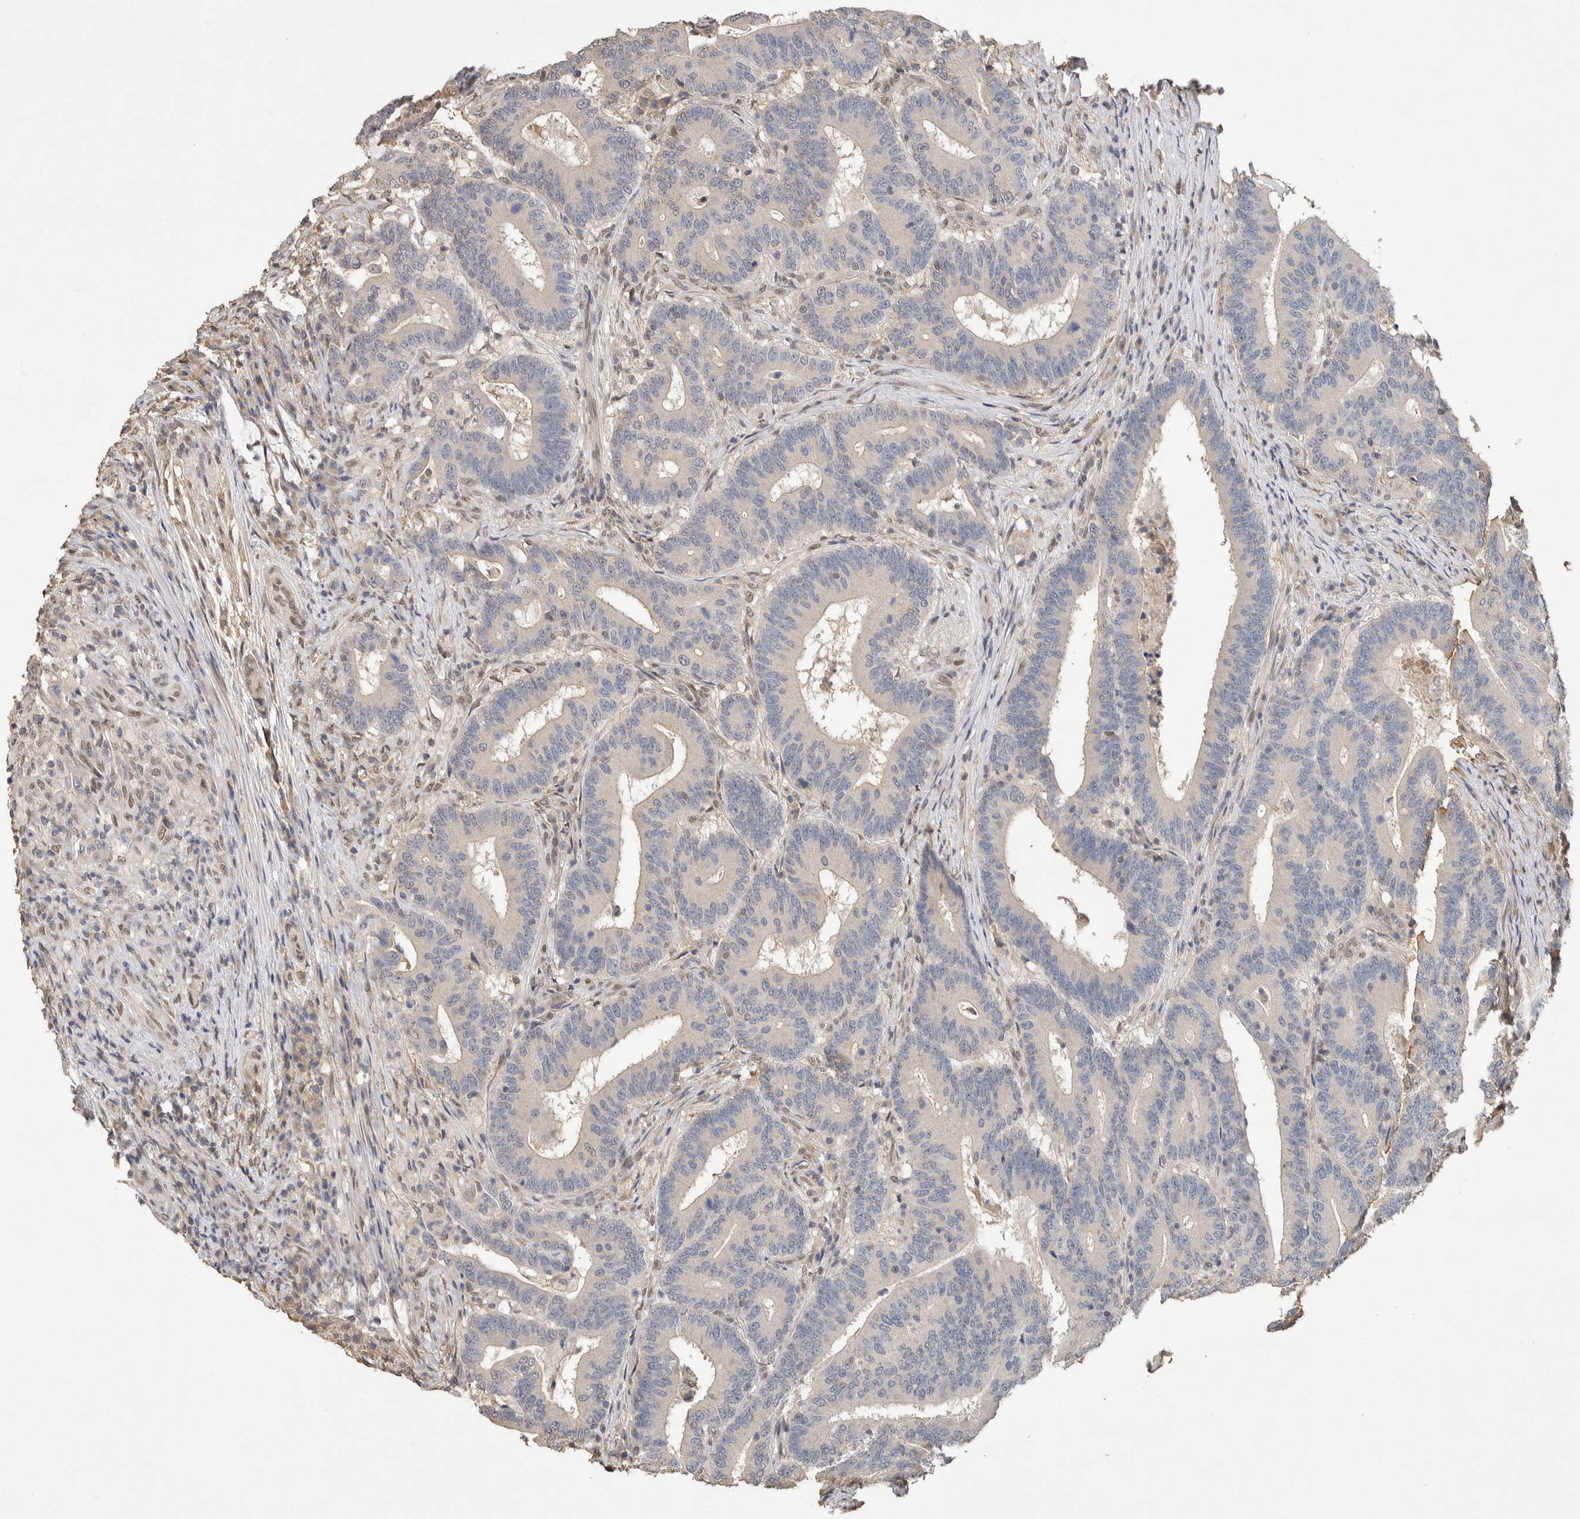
{"staining": {"intensity": "negative", "quantity": "none", "location": "none"}, "tissue": "colorectal cancer", "cell_type": "Tumor cells", "image_type": "cancer", "snomed": [{"axis": "morphology", "description": "Adenocarcinoma, NOS"}, {"axis": "topography", "description": "Colon"}], "caption": "A micrograph of colorectal adenocarcinoma stained for a protein shows no brown staining in tumor cells.", "gene": "CYSRT1", "patient": {"sex": "female", "age": 66}}